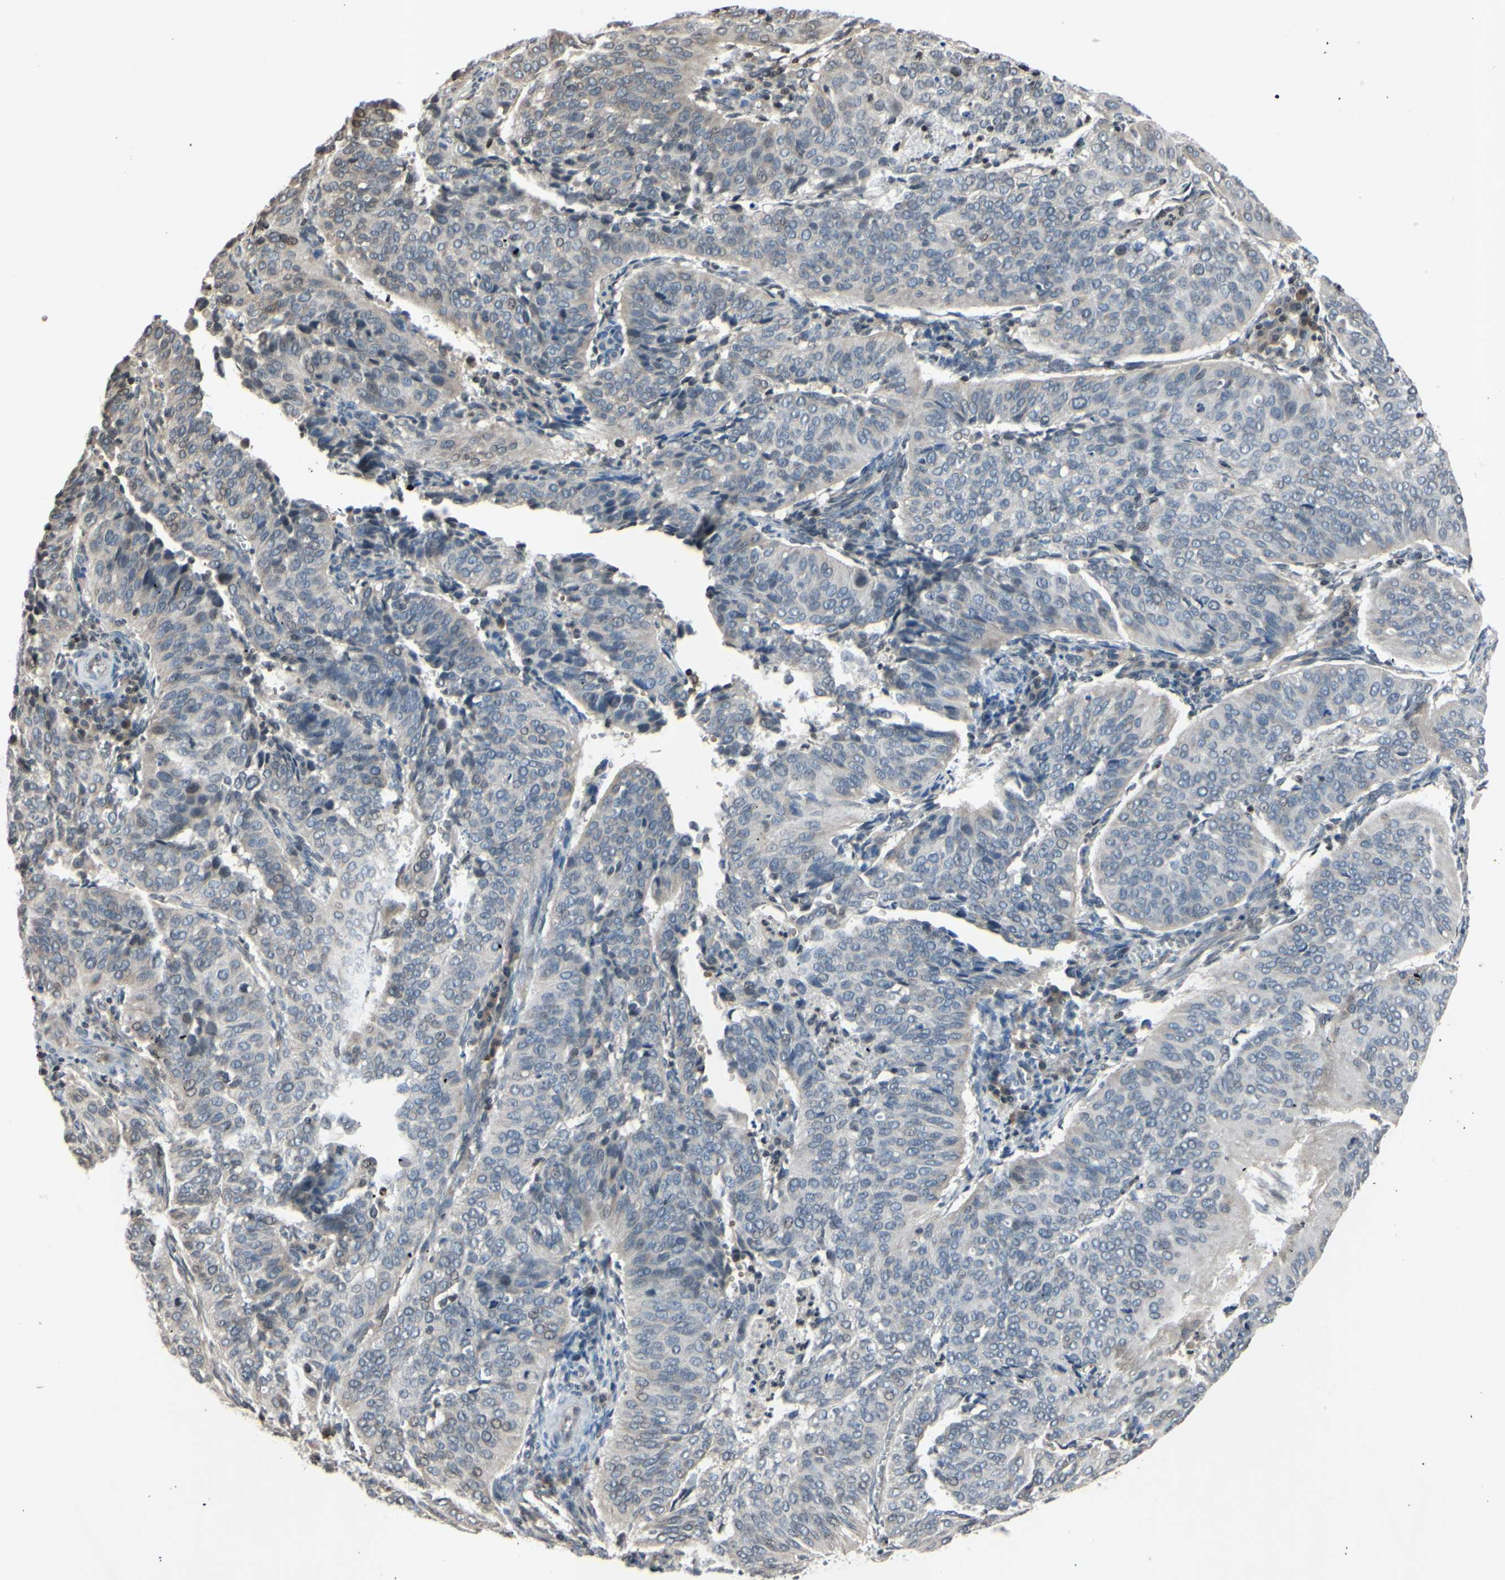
{"staining": {"intensity": "weak", "quantity": "25%-75%", "location": "cytoplasmic/membranous,nuclear"}, "tissue": "cervical cancer", "cell_type": "Tumor cells", "image_type": "cancer", "snomed": [{"axis": "morphology", "description": "Normal tissue, NOS"}, {"axis": "morphology", "description": "Squamous cell carcinoma, NOS"}, {"axis": "topography", "description": "Cervix"}], "caption": "The photomicrograph reveals immunohistochemical staining of cervical cancer. There is weak cytoplasmic/membranous and nuclear expression is present in approximately 25%-75% of tumor cells. Using DAB (brown) and hematoxylin (blue) stains, captured at high magnification using brightfield microscopy.", "gene": "ARG1", "patient": {"sex": "female", "age": 39}}